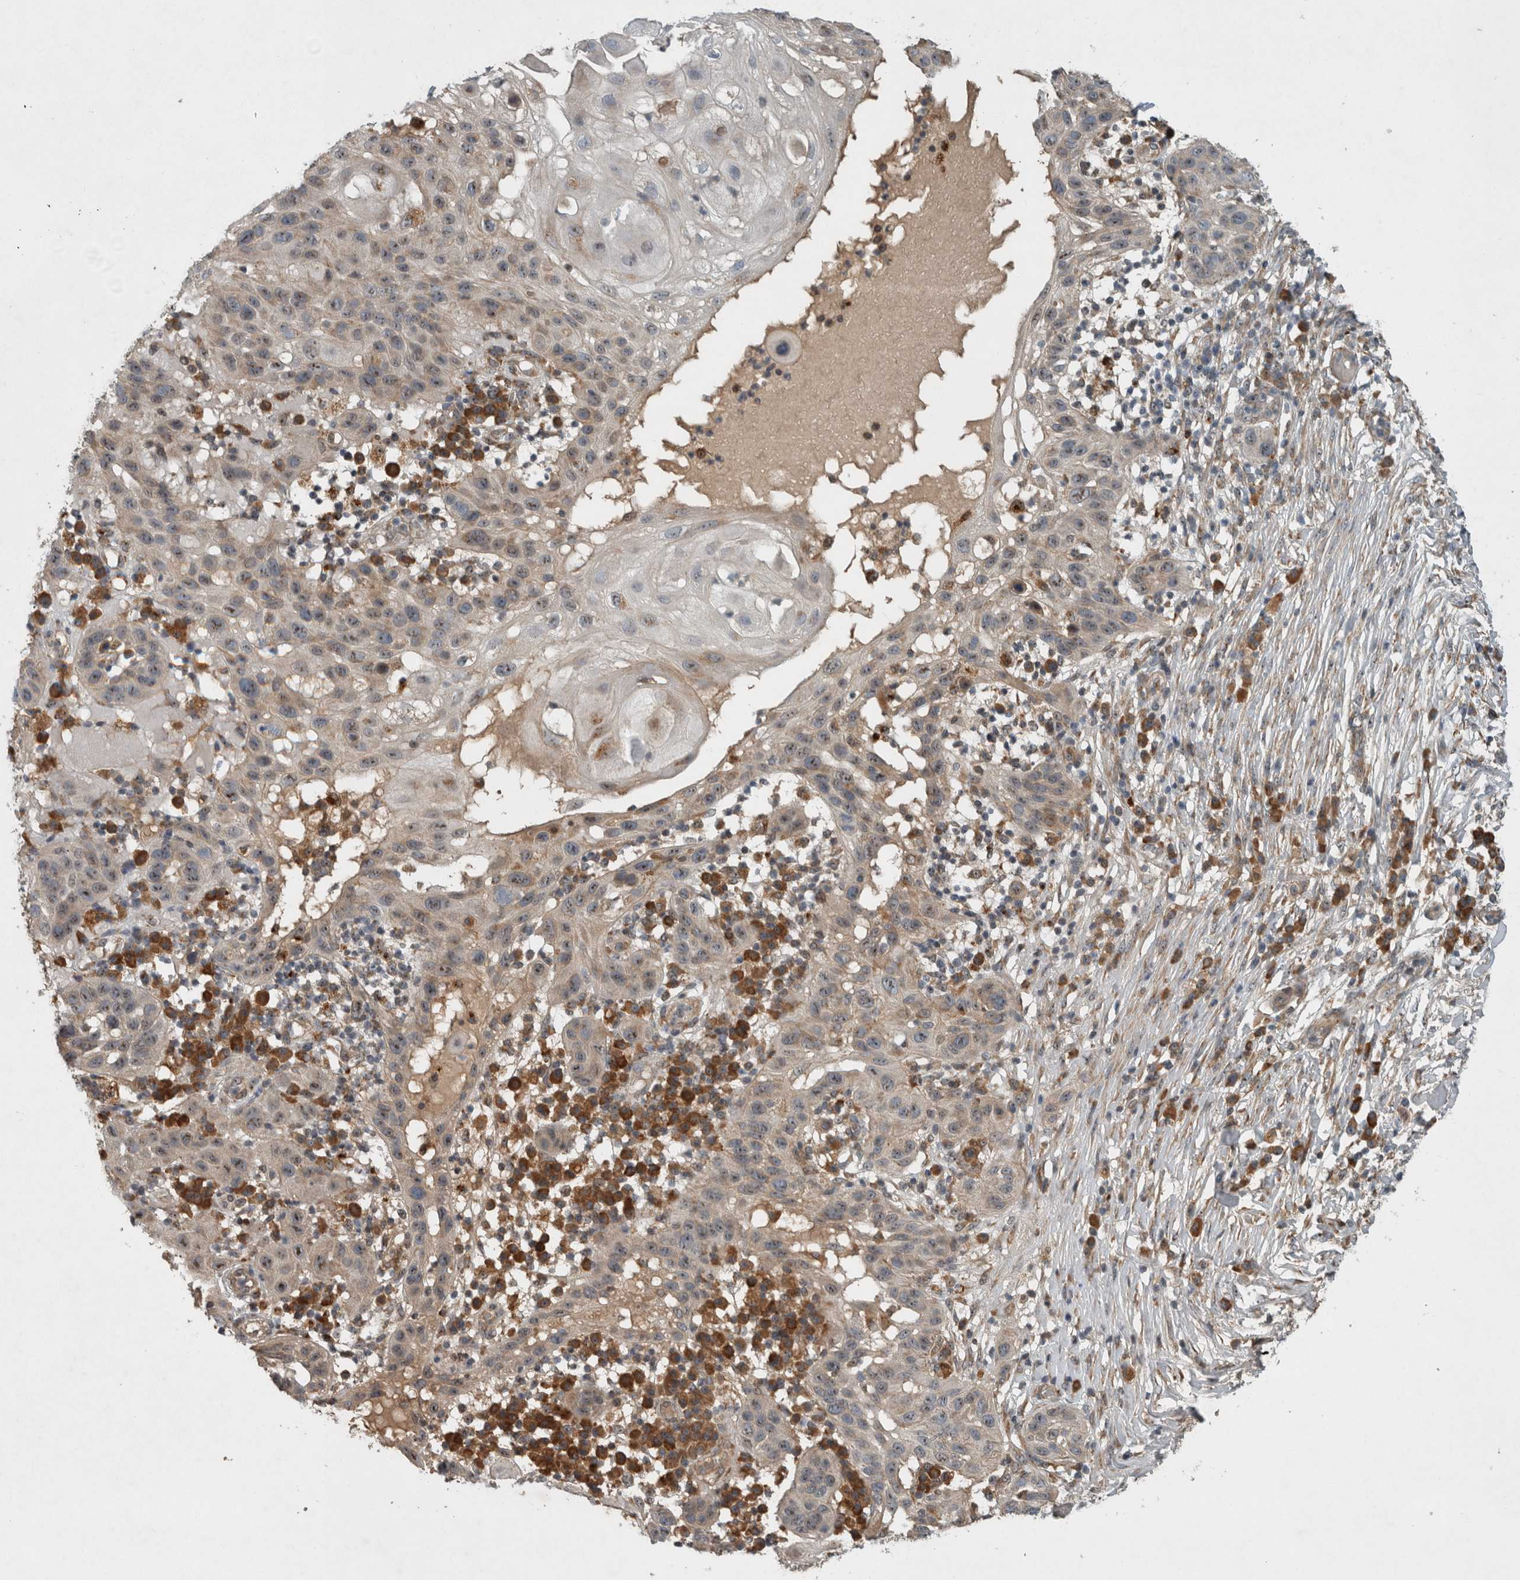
{"staining": {"intensity": "moderate", "quantity": "25%-75%", "location": "nuclear"}, "tissue": "skin cancer", "cell_type": "Tumor cells", "image_type": "cancer", "snomed": [{"axis": "morphology", "description": "Normal tissue, NOS"}, {"axis": "morphology", "description": "Squamous cell carcinoma, NOS"}, {"axis": "topography", "description": "Skin"}], "caption": "Skin squamous cell carcinoma stained for a protein displays moderate nuclear positivity in tumor cells. (Stains: DAB in brown, nuclei in blue, Microscopy: brightfield microscopy at high magnification).", "gene": "GPR137B", "patient": {"sex": "female", "age": 96}}